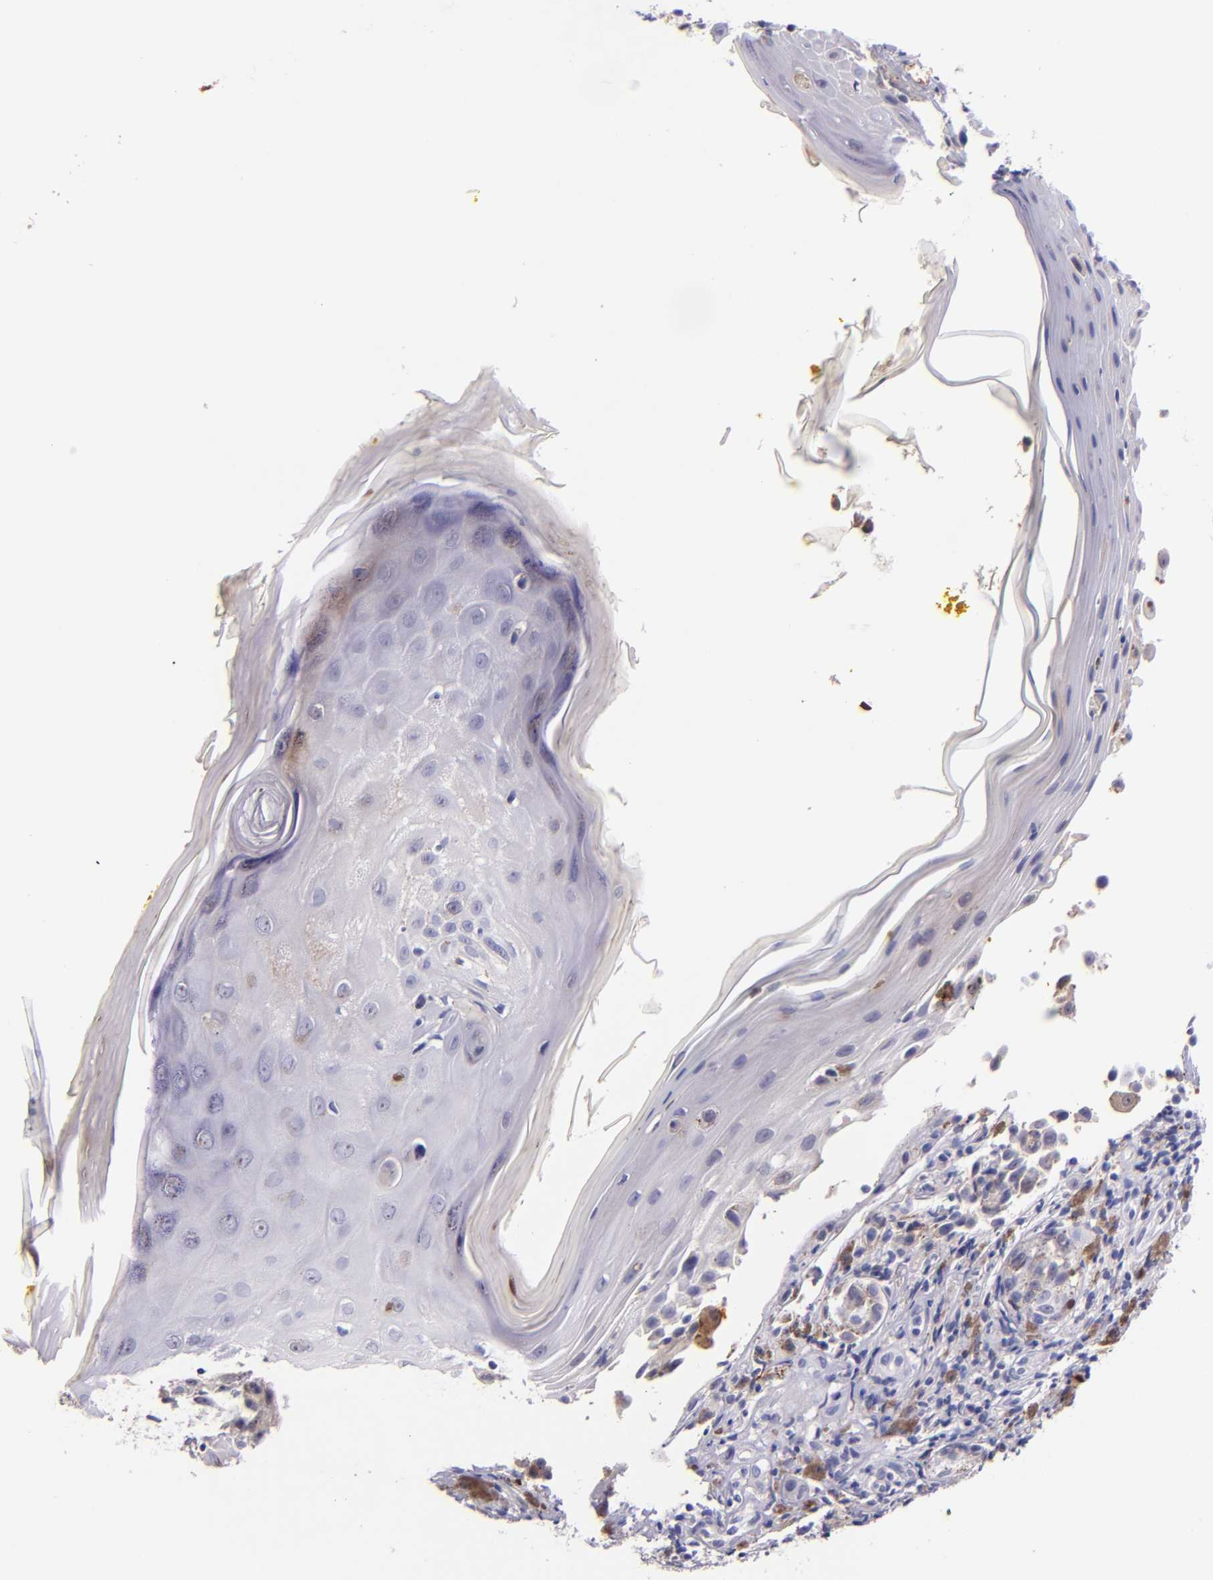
{"staining": {"intensity": "negative", "quantity": "none", "location": "none"}, "tissue": "melanoma", "cell_type": "Tumor cells", "image_type": "cancer", "snomed": [{"axis": "morphology", "description": "Malignant melanoma, NOS"}, {"axis": "topography", "description": "Skin"}], "caption": "This is an immunohistochemistry (IHC) photomicrograph of human melanoma. There is no expression in tumor cells.", "gene": "KNG1", "patient": {"sex": "male", "age": 67}}